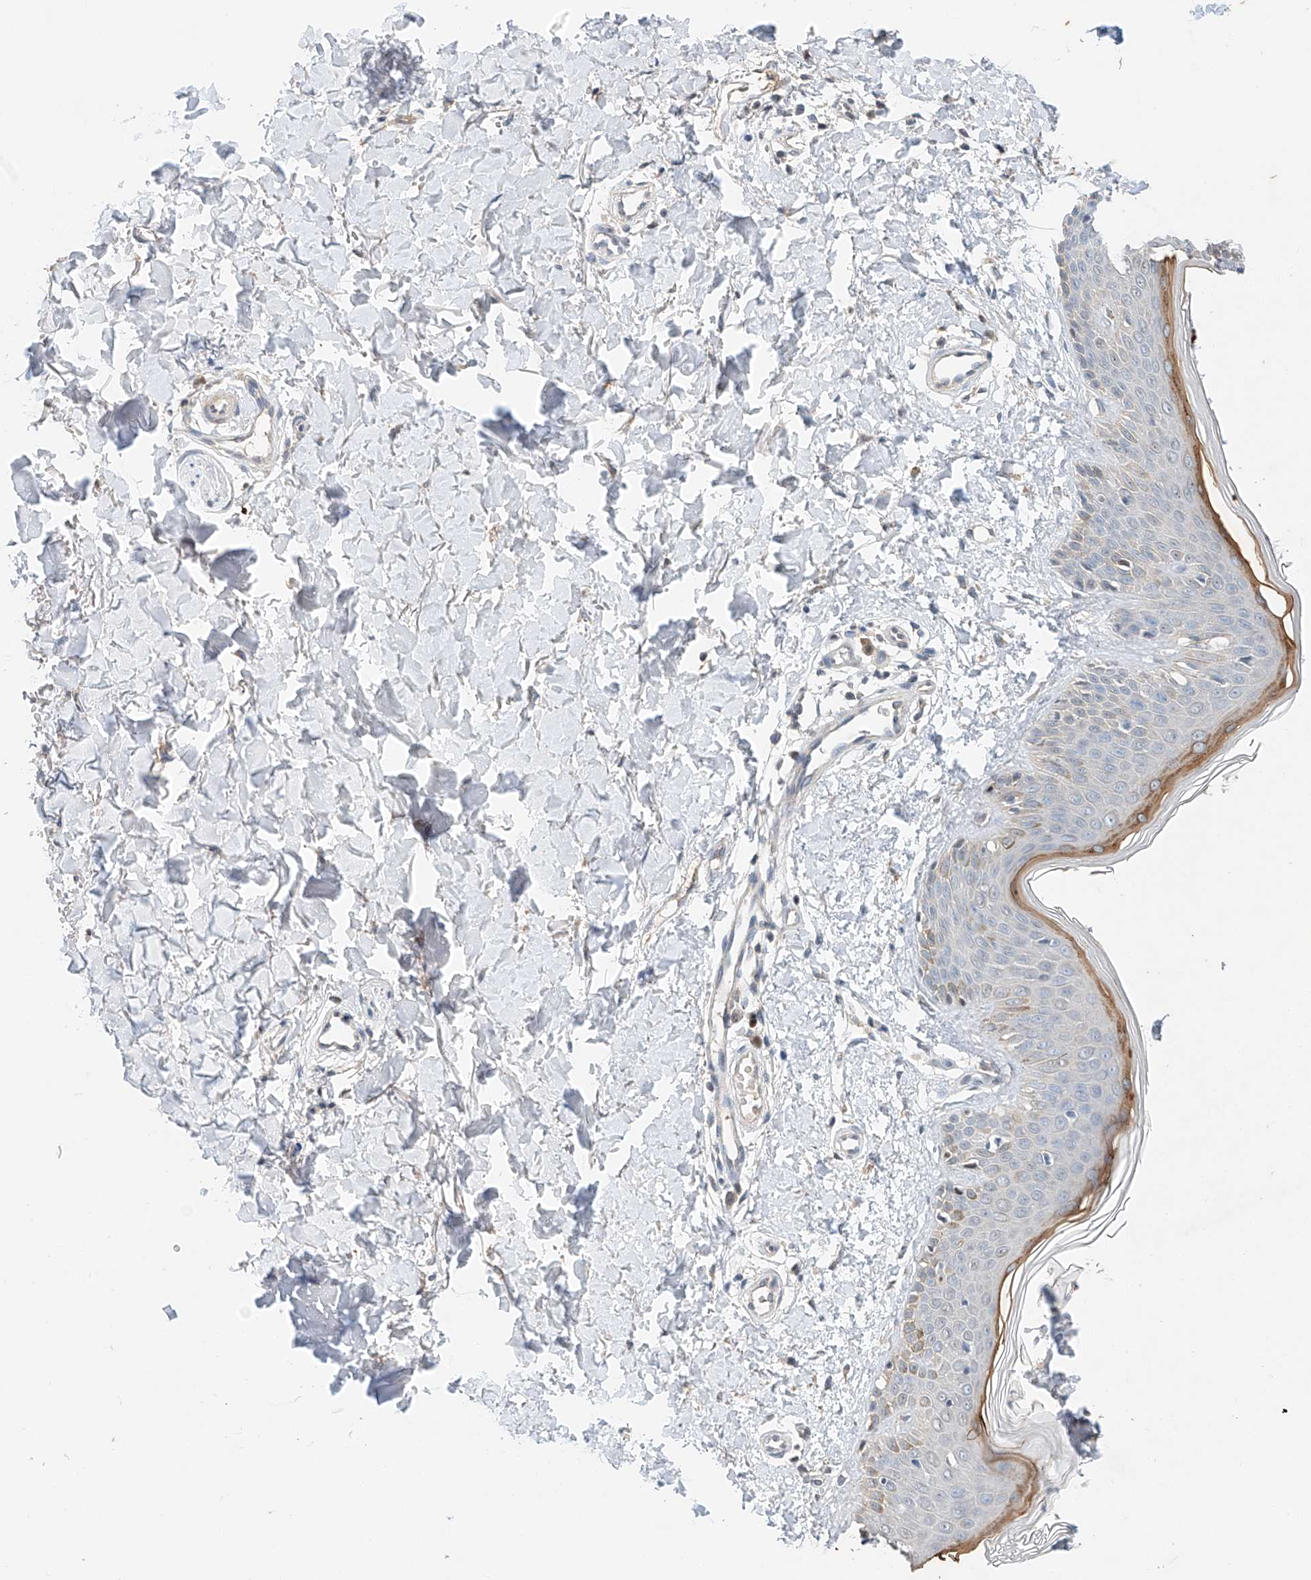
{"staining": {"intensity": "weak", "quantity": ">75%", "location": "cytoplasmic/membranous"}, "tissue": "skin", "cell_type": "Fibroblasts", "image_type": "normal", "snomed": [{"axis": "morphology", "description": "Normal tissue, NOS"}, {"axis": "topography", "description": "Skin"}], "caption": "An image showing weak cytoplasmic/membranous positivity in approximately >75% of fibroblasts in benign skin, as visualized by brown immunohistochemical staining.", "gene": "CTDP1", "patient": {"sex": "male", "age": 37}}